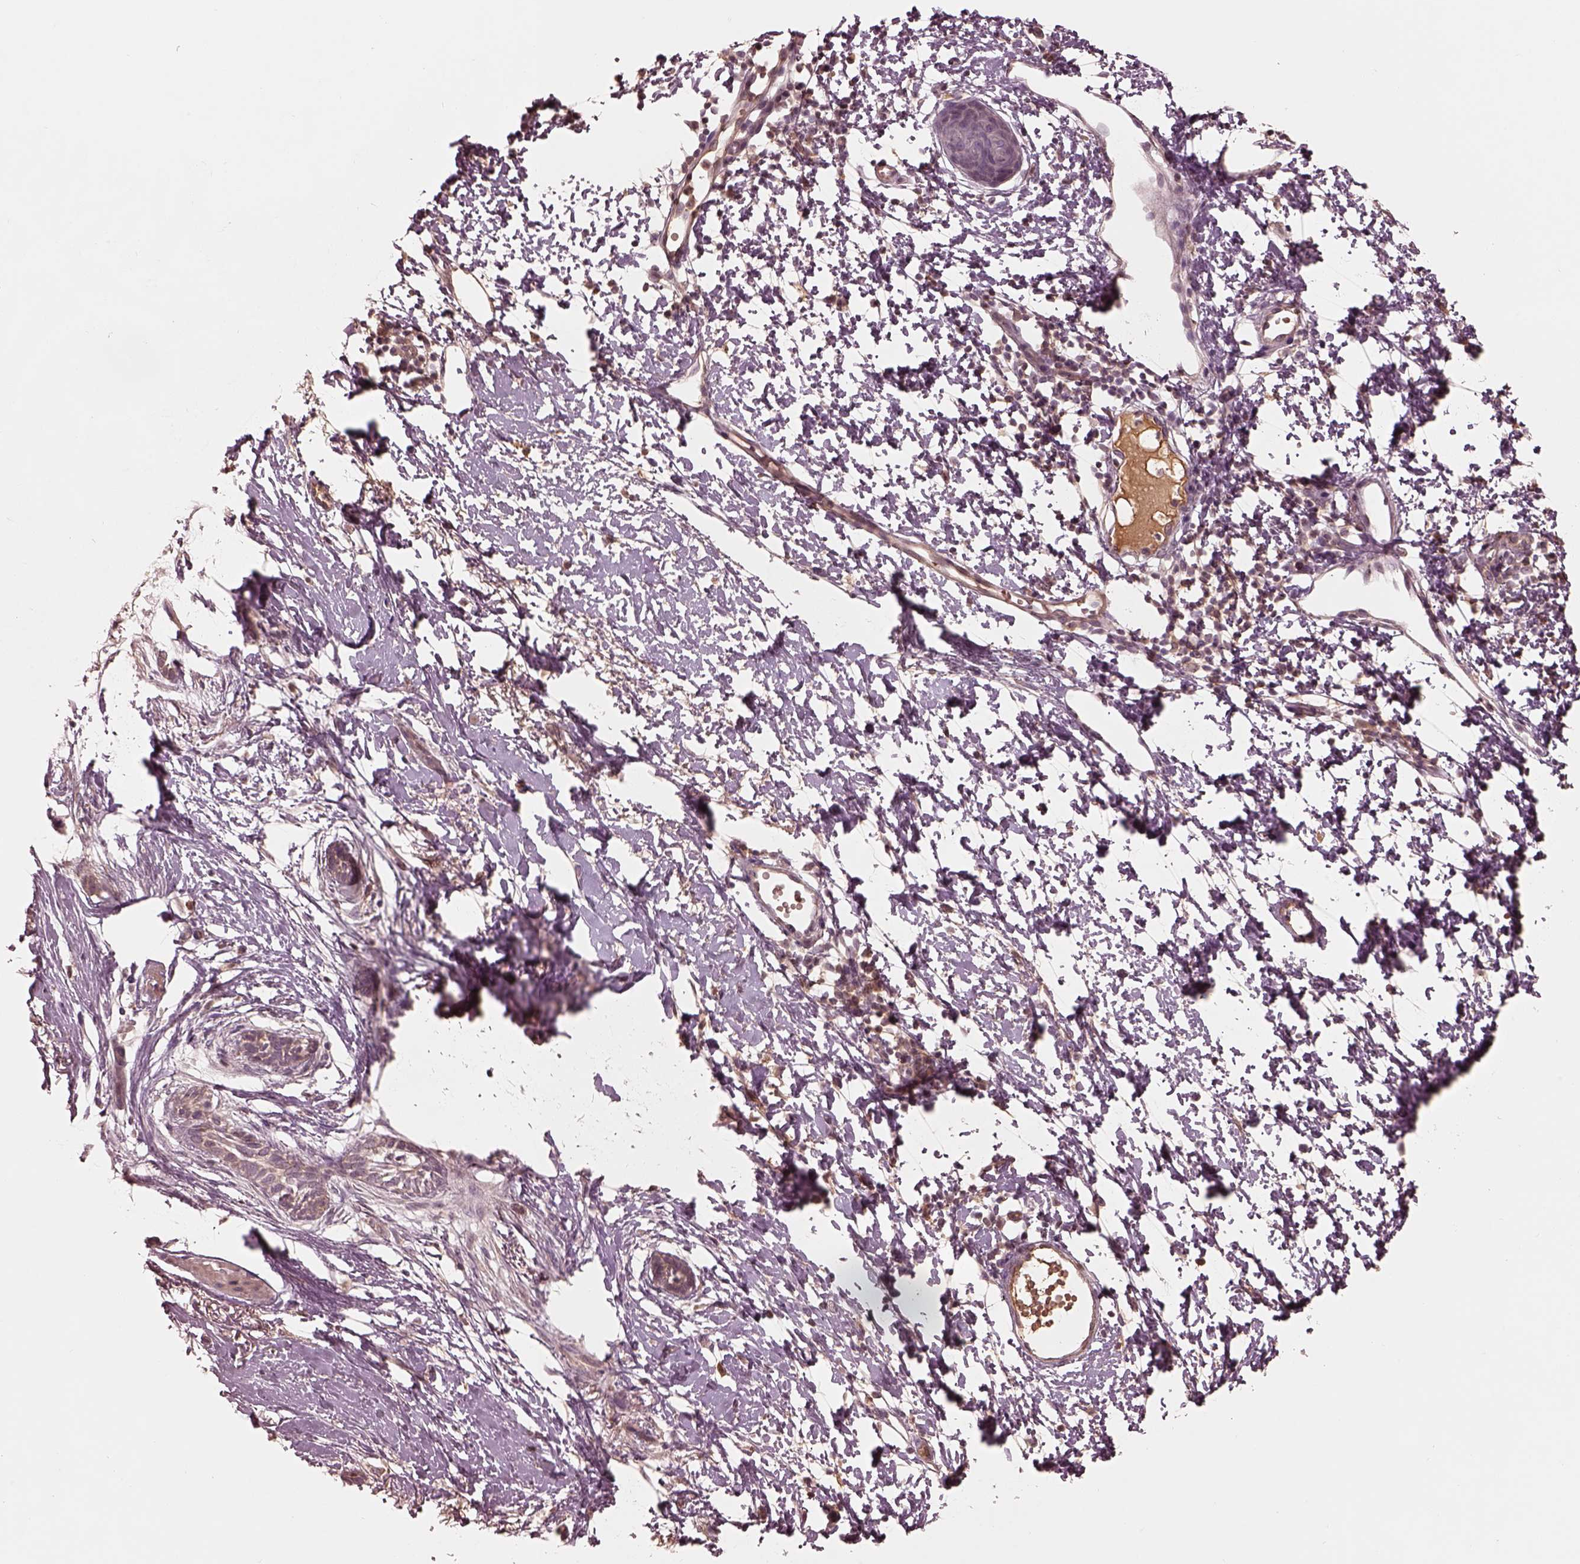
{"staining": {"intensity": "negative", "quantity": "none", "location": "none"}, "tissue": "skin cancer", "cell_type": "Tumor cells", "image_type": "cancer", "snomed": [{"axis": "morphology", "description": "Normal tissue, NOS"}, {"axis": "morphology", "description": "Basal cell carcinoma"}, {"axis": "topography", "description": "Skin"}], "caption": "IHC of skin cancer demonstrates no staining in tumor cells.", "gene": "TF", "patient": {"sex": "male", "age": 84}}